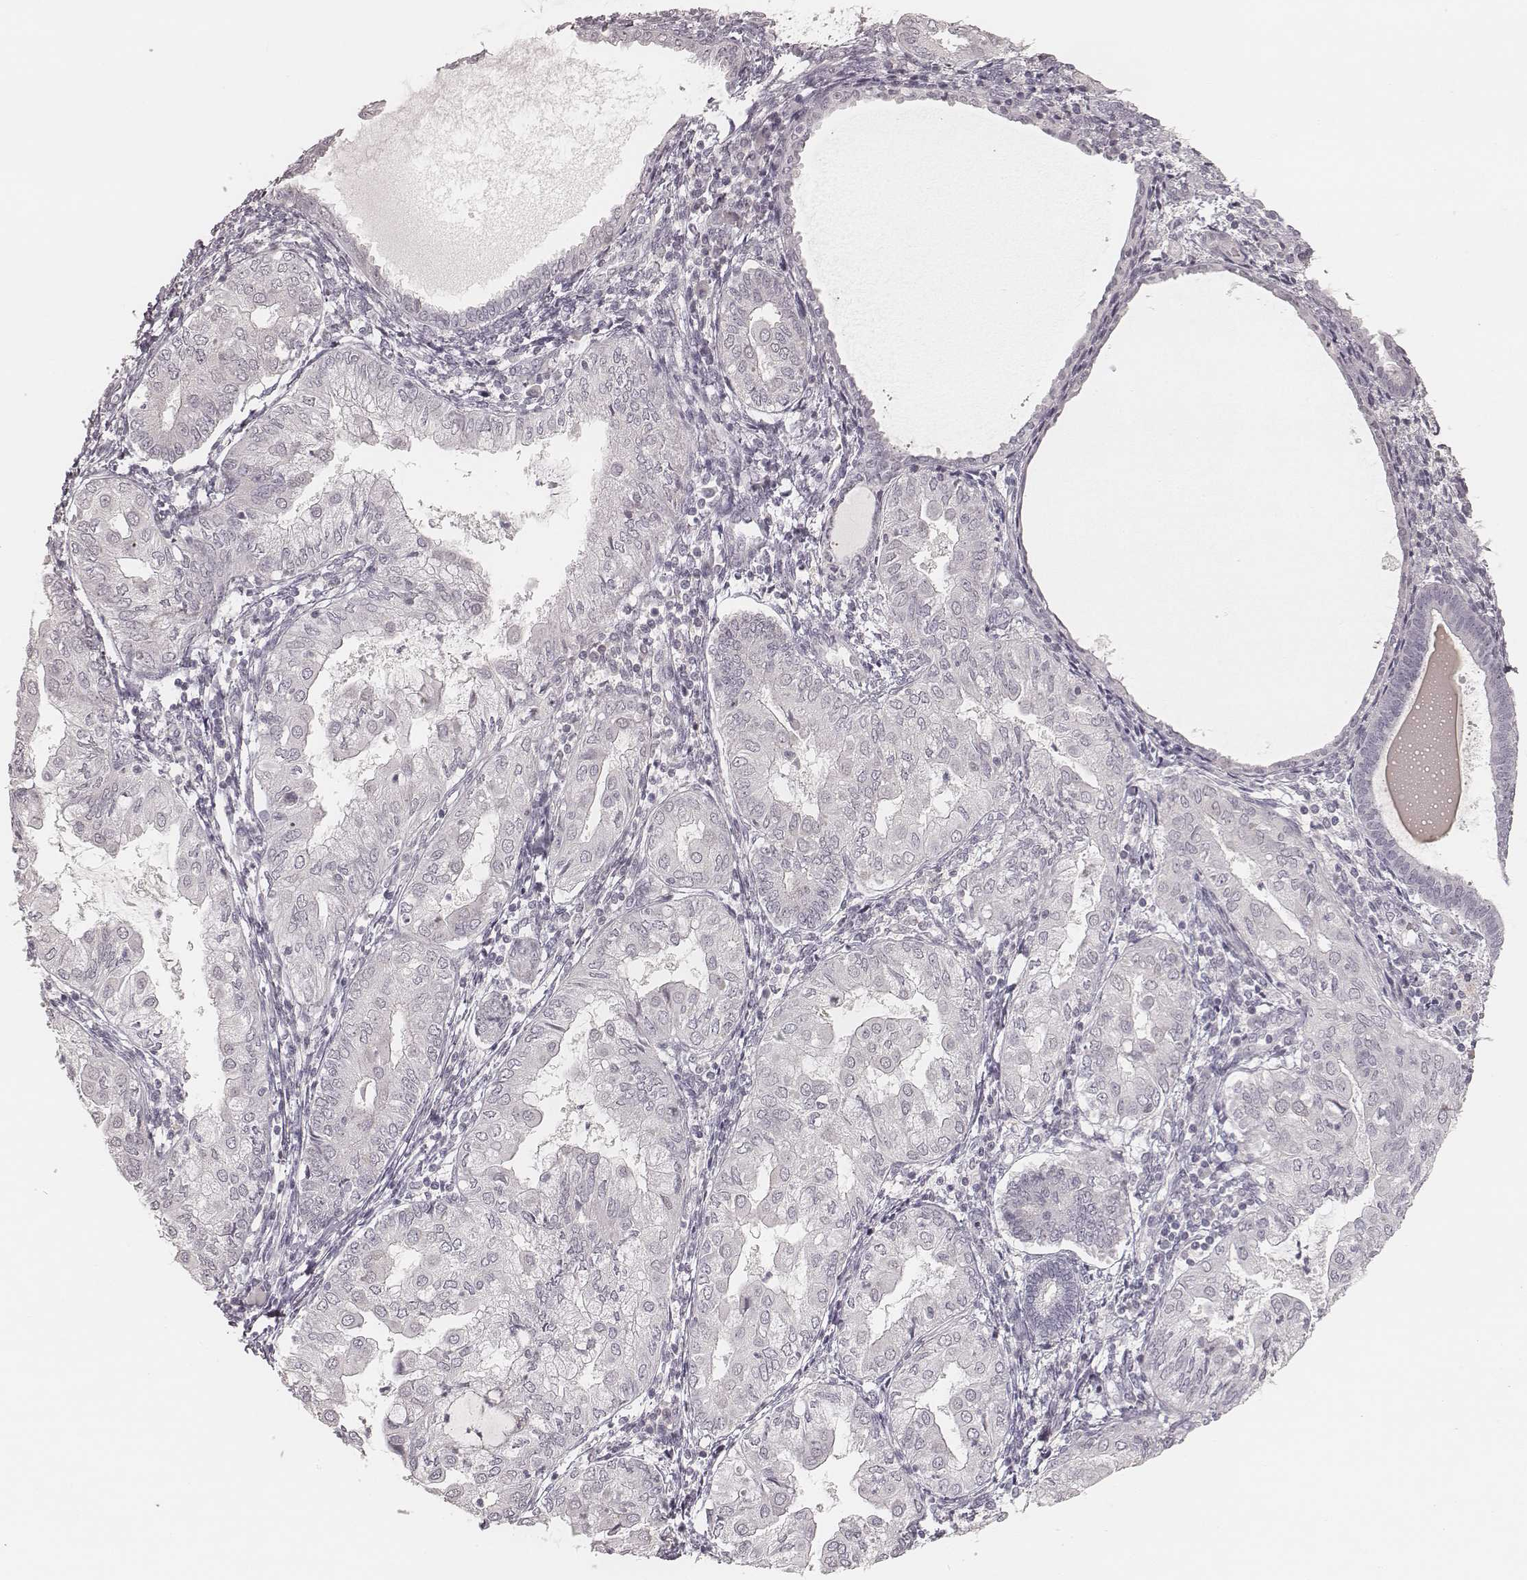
{"staining": {"intensity": "negative", "quantity": "none", "location": "none"}, "tissue": "endometrial cancer", "cell_type": "Tumor cells", "image_type": "cancer", "snomed": [{"axis": "morphology", "description": "Adenocarcinoma, NOS"}, {"axis": "topography", "description": "Endometrium"}], "caption": "Immunohistochemistry image of endometrial adenocarcinoma stained for a protein (brown), which demonstrates no staining in tumor cells.", "gene": "ACACB", "patient": {"sex": "female", "age": 68}}